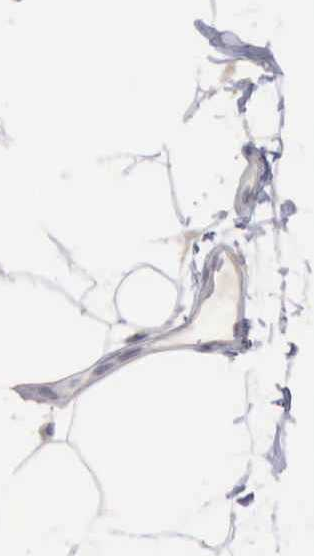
{"staining": {"intensity": "negative", "quantity": "none", "location": "none"}, "tissue": "adipose tissue", "cell_type": "Adipocytes", "image_type": "normal", "snomed": [{"axis": "morphology", "description": "Normal tissue, NOS"}, {"axis": "morphology", "description": "Duct carcinoma"}, {"axis": "topography", "description": "Breast"}, {"axis": "topography", "description": "Adipose tissue"}], "caption": "Photomicrograph shows no significant protein expression in adipocytes of benign adipose tissue. (DAB IHC with hematoxylin counter stain).", "gene": "TFRC", "patient": {"sex": "female", "age": 37}}